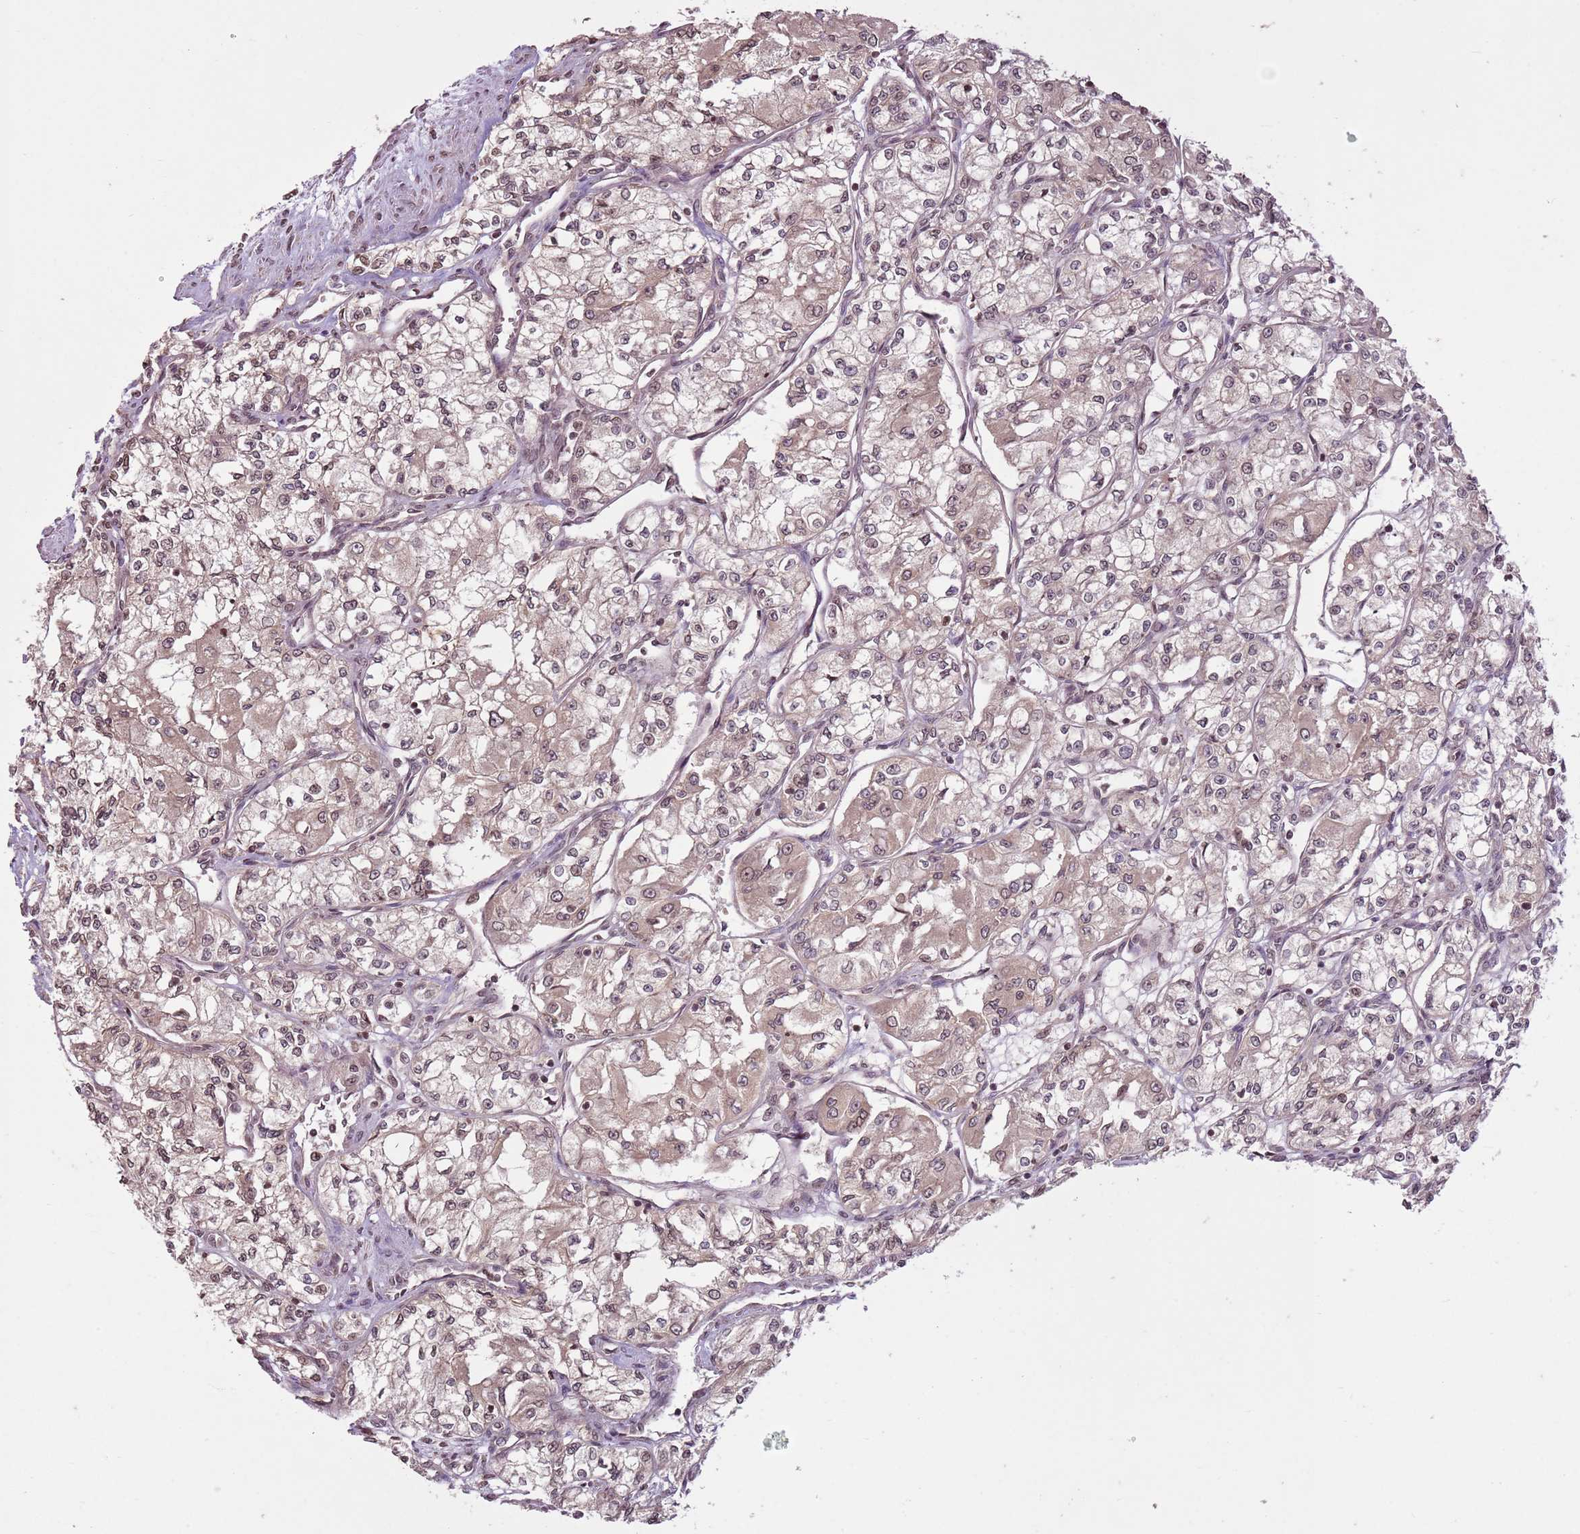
{"staining": {"intensity": "weak", "quantity": ">75%", "location": "cytoplasmic/membranous,nuclear"}, "tissue": "renal cancer", "cell_type": "Tumor cells", "image_type": "cancer", "snomed": [{"axis": "morphology", "description": "Adenocarcinoma, NOS"}, {"axis": "topography", "description": "Kidney"}], "caption": "Weak cytoplasmic/membranous and nuclear positivity for a protein is present in approximately >75% of tumor cells of renal adenocarcinoma using immunohistochemistry (IHC).", "gene": "CAPN9", "patient": {"sex": "male", "age": 59}}